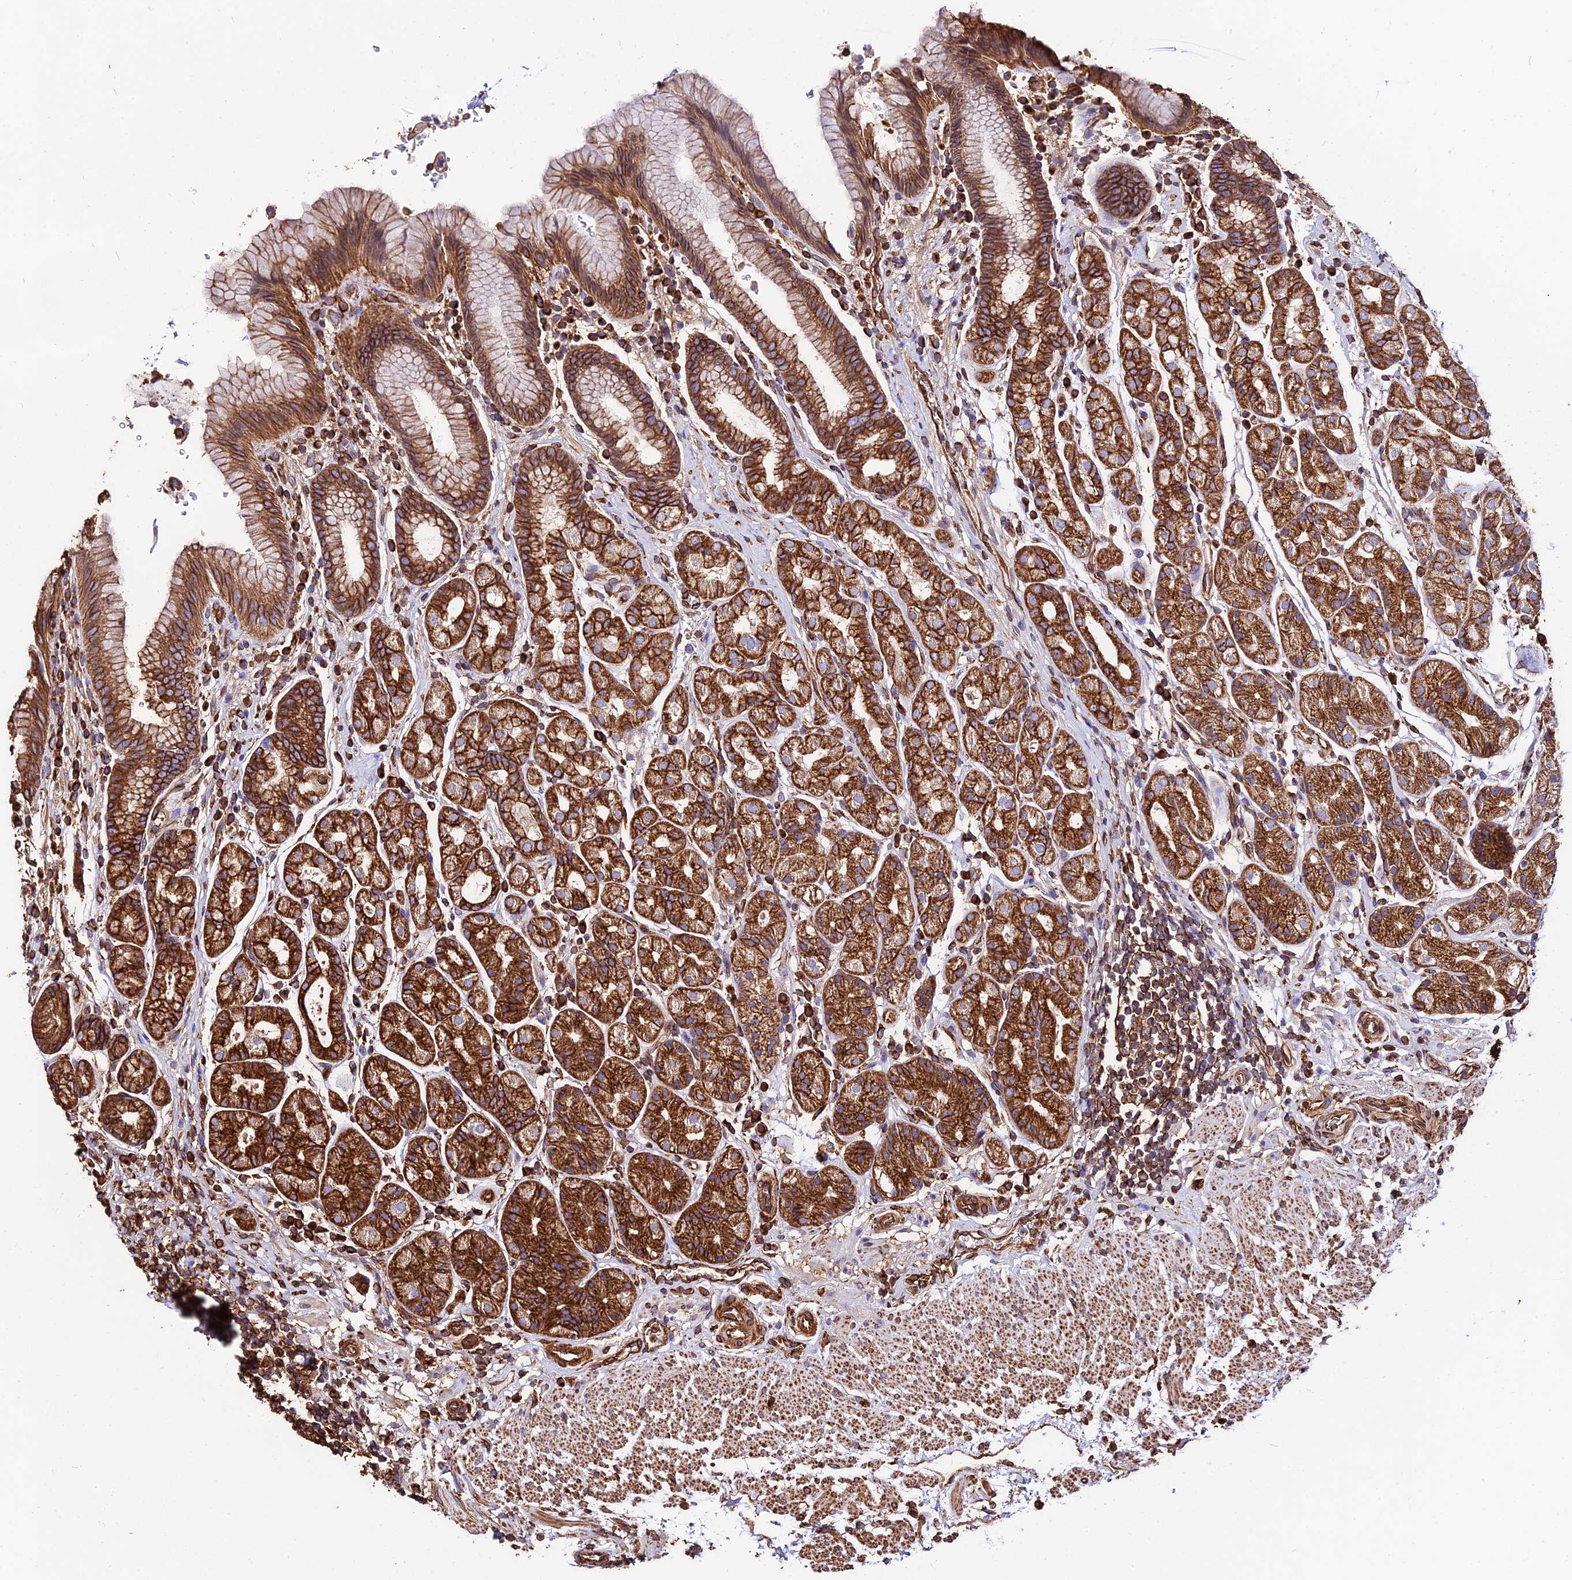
{"staining": {"intensity": "strong", "quantity": ">75%", "location": "cytoplasmic/membranous"}, "tissue": "stomach", "cell_type": "Glandular cells", "image_type": "normal", "snomed": [{"axis": "morphology", "description": "Normal tissue, NOS"}, {"axis": "topography", "description": "Stomach"}], "caption": "A brown stain shows strong cytoplasmic/membranous expression of a protein in glandular cells of unremarkable stomach.", "gene": "TUBA1A", "patient": {"sex": "male", "age": 63}}